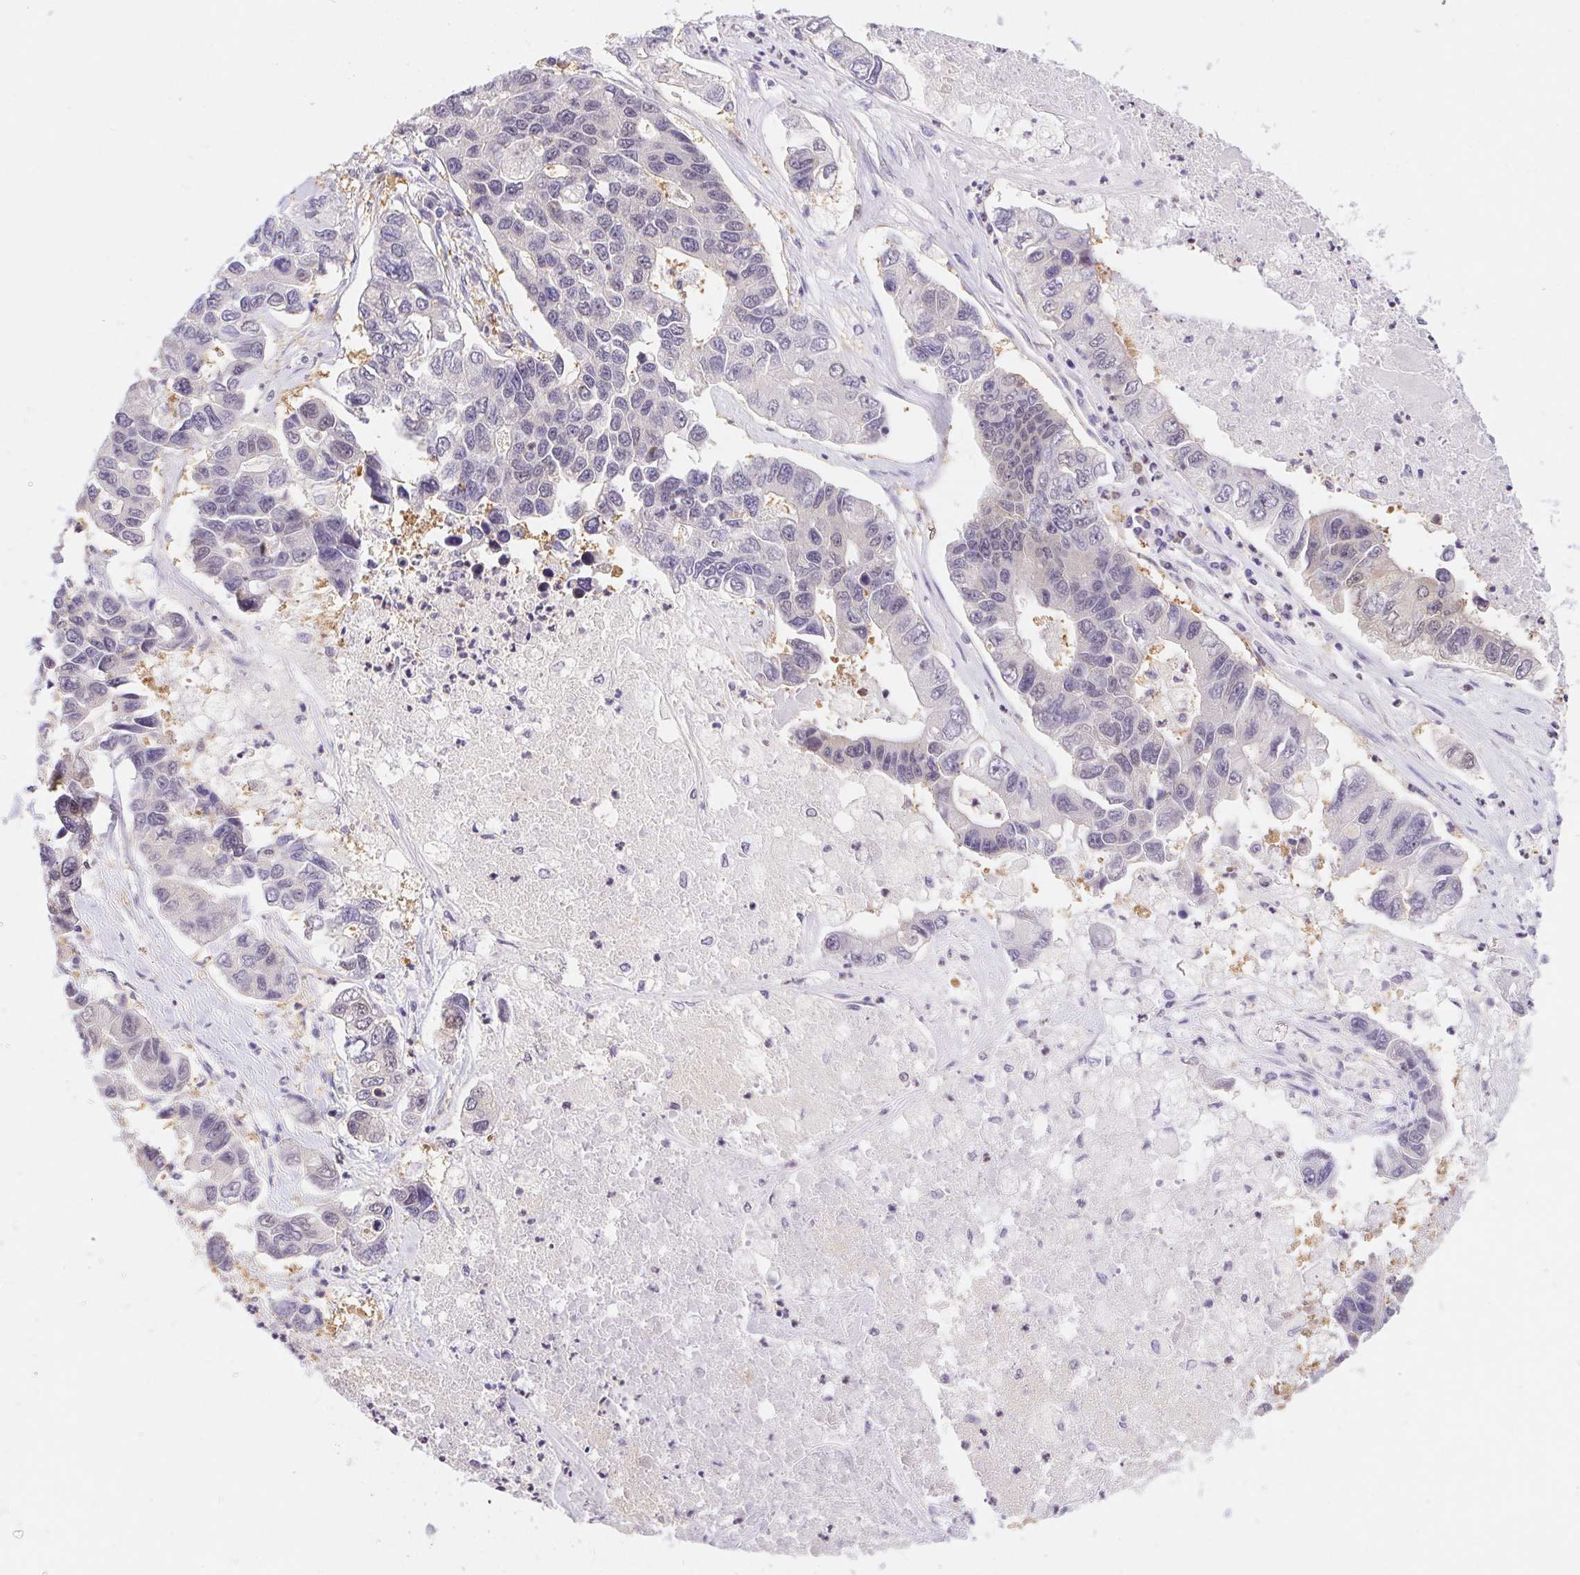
{"staining": {"intensity": "weak", "quantity": "<25%", "location": "nuclear"}, "tissue": "lung cancer", "cell_type": "Tumor cells", "image_type": "cancer", "snomed": [{"axis": "morphology", "description": "Adenocarcinoma, NOS"}, {"axis": "topography", "description": "Bronchus"}, {"axis": "topography", "description": "Lung"}], "caption": "Human adenocarcinoma (lung) stained for a protein using immunohistochemistry (IHC) demonstrates no positivity in tumor cells.", "gene": "L3MBTL4", "patient": {"sex": "female", "age": 51}}